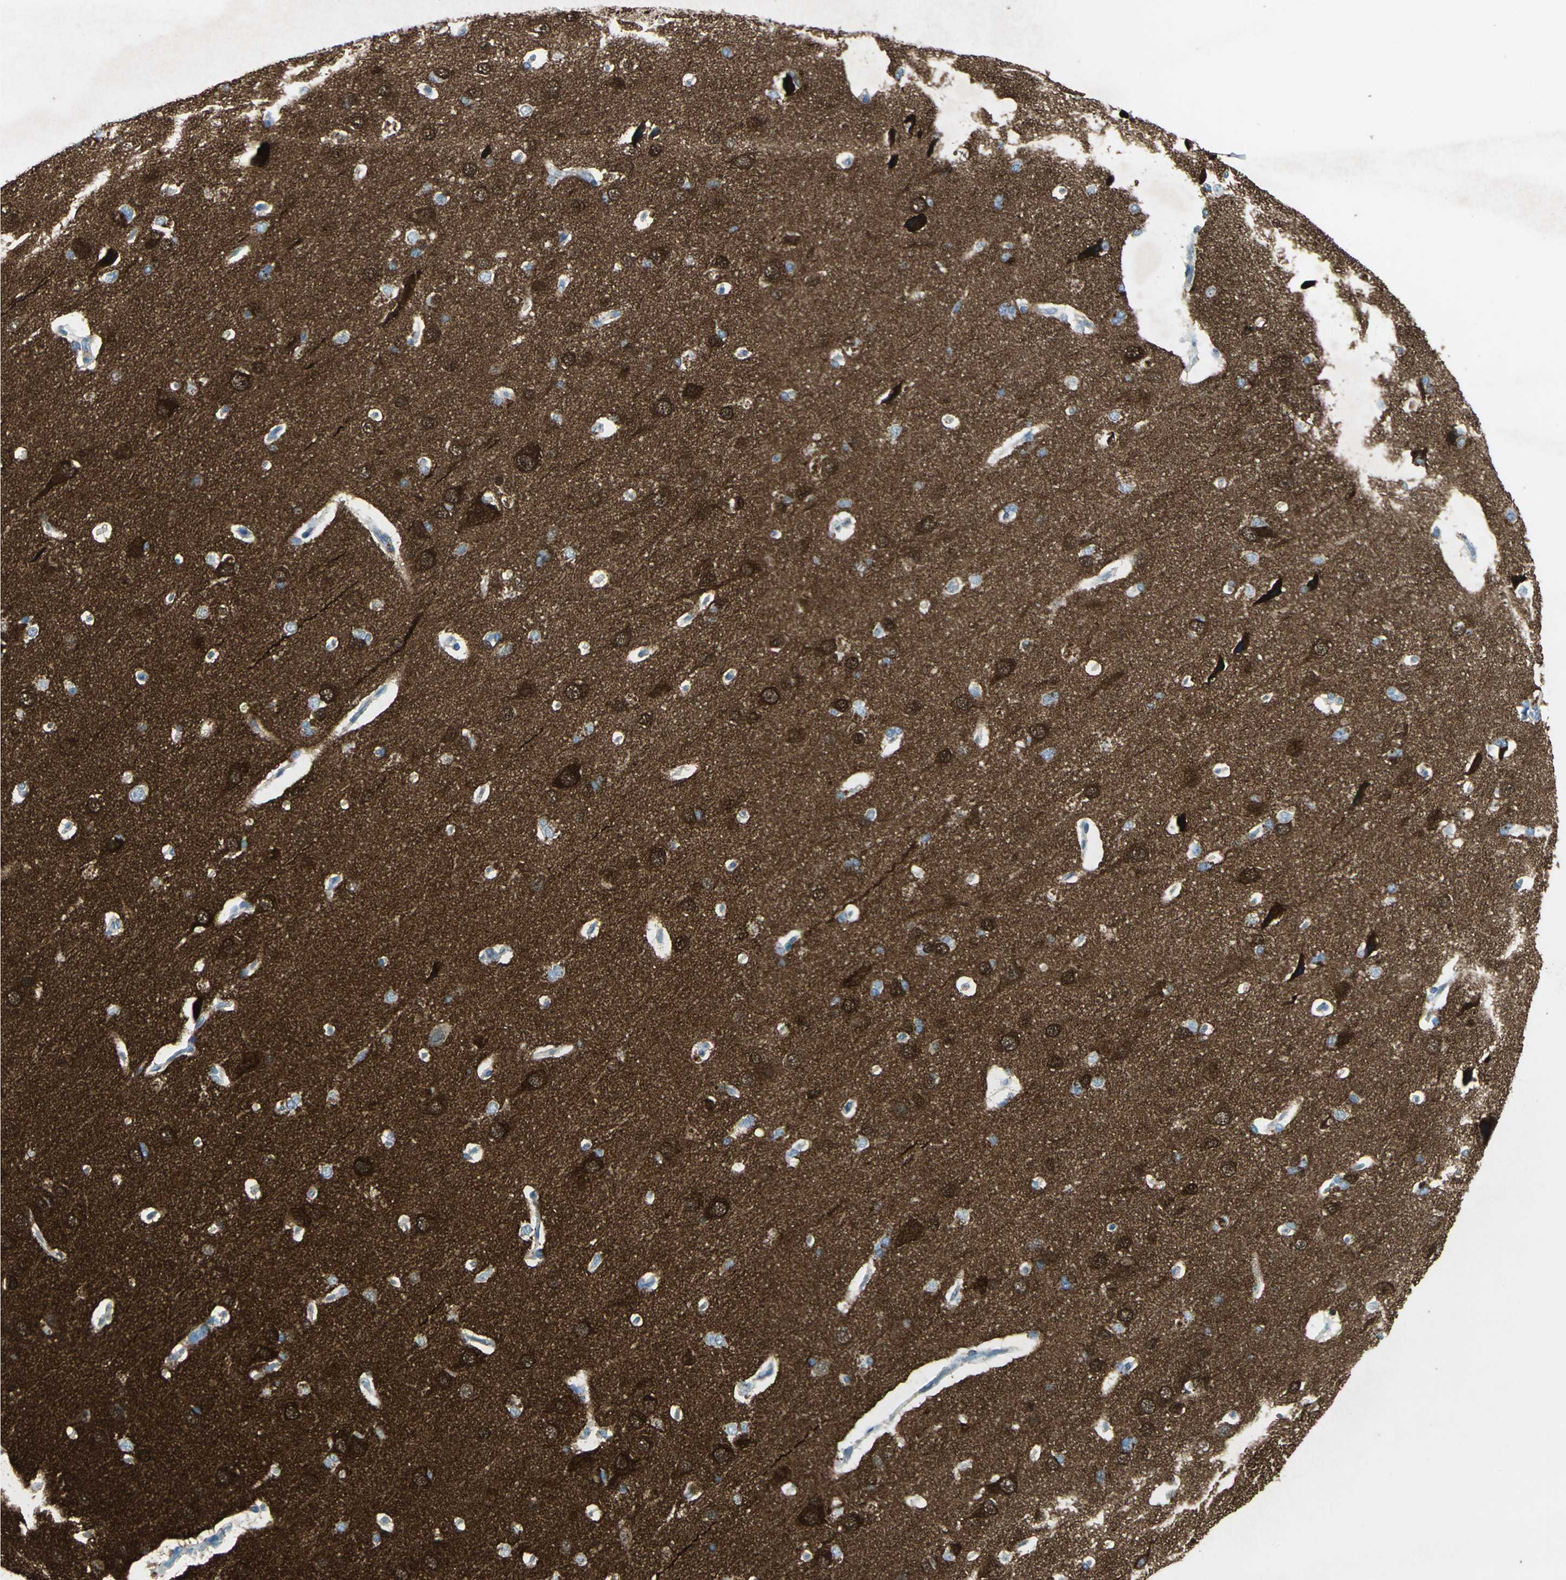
{"staining": {"intensity": "negative", "quantity": "none", "location": "none"}, "tissue": "cerebral cortex", "cell_type": "Endothelial cells", "image_type": "normal", "snomed": [{"axis": "morphology", "description": "Normal tissue, NOS"}, {"axis": "topography", "description": "Cerebral cortex"}], "caption": "Immunohistochemistry photomicrograph of unremarkable cerebral cortex stained for a protein (brown), which displays no expression in endothelial cells.", "gene": "CAMK2B", "patient": {"sex": "male", "age": 62}}